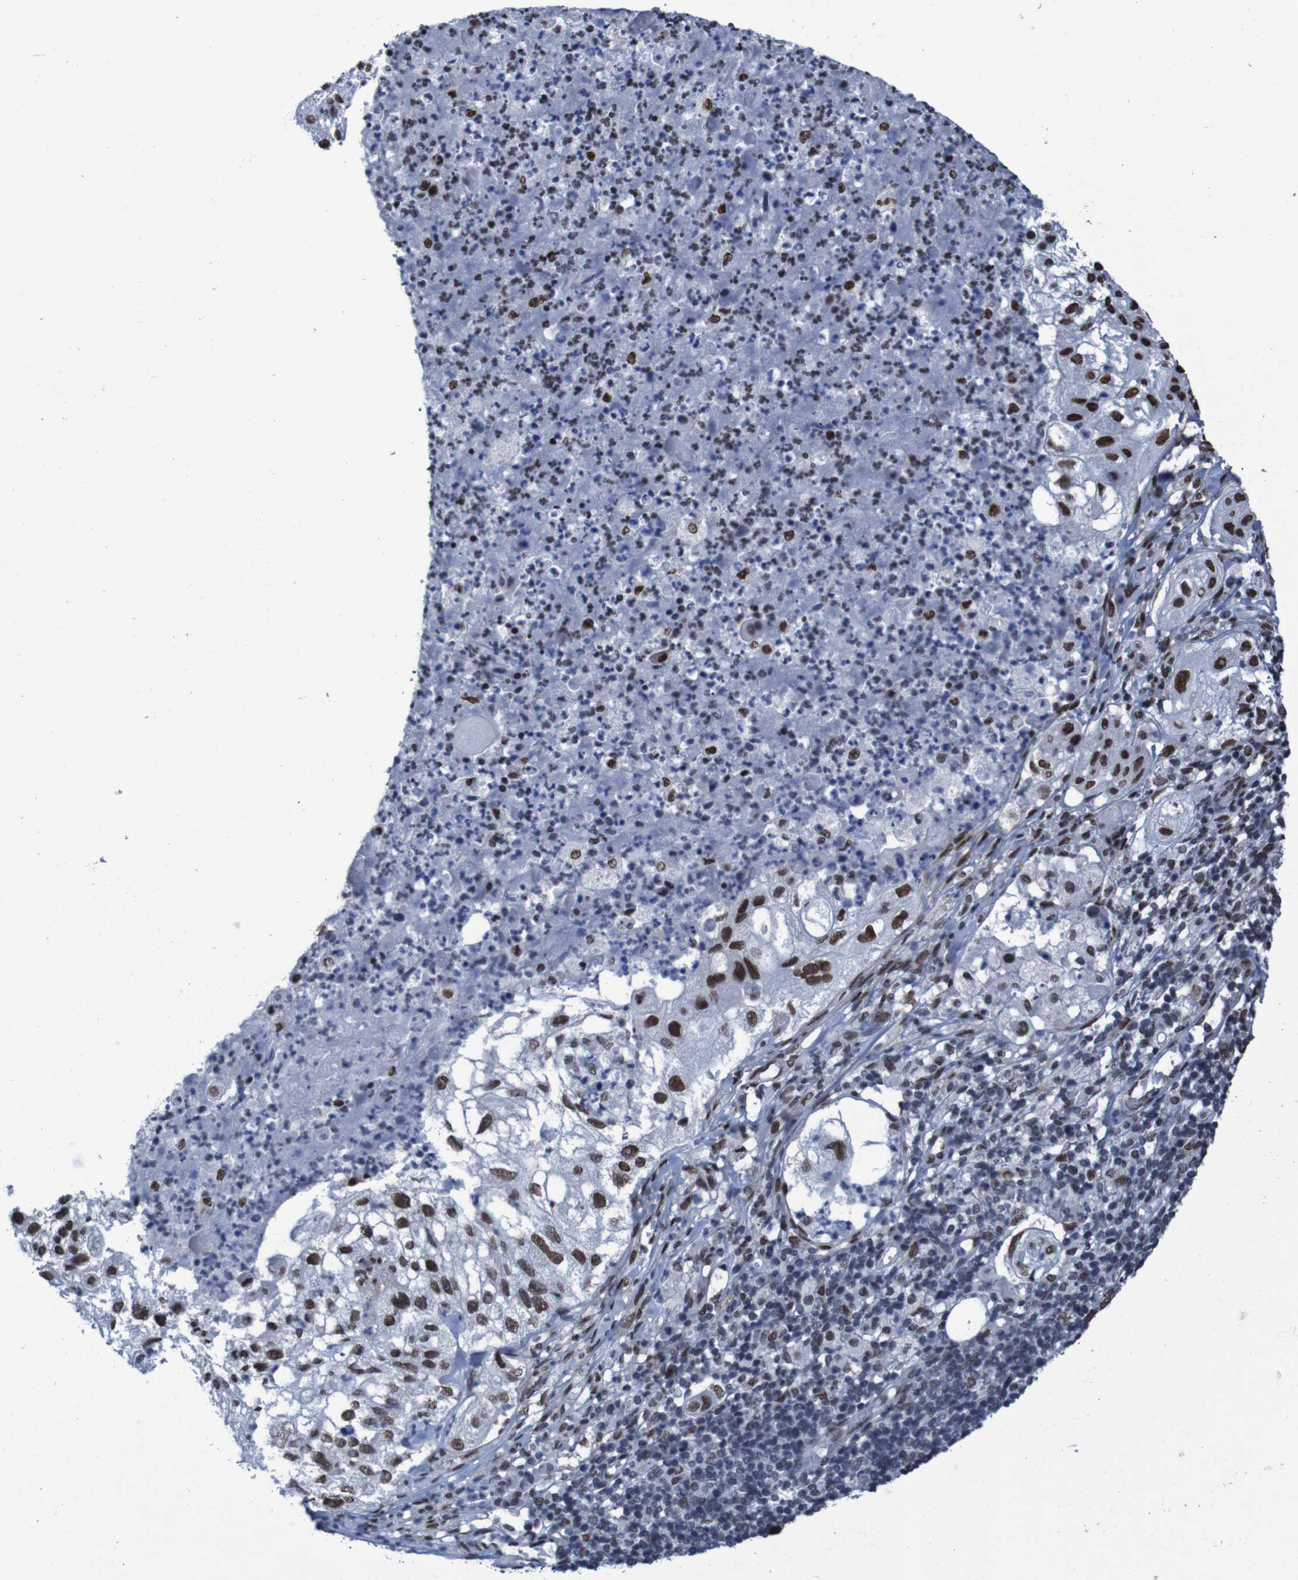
{"staining": {"intensity": "strong", "quantity": ">75%", "location": "nuclear"}, "tissue": "lung cancer", "cell_type": "Tumor cells", "image_type": "cancer", "snomed": [{"axis": "morphology", "description": "Inflammation, NOS"}, {"axis": "morphology", "description": "Squamous cell carcinoma, NOS"}, {"axis": "topography", "description": "Lymph node"}, {"axis": "topography", "description": "Soft tissue"}, {"axis": "topography", "description": "Lung"}], "caption": "Strong nuclear protein expression is seen in approximately >75% of tumor cells in squamous cell carcinoma (lung).", "gene": "HNRNPR", "patient": {"sex": "male", "age": 66}}